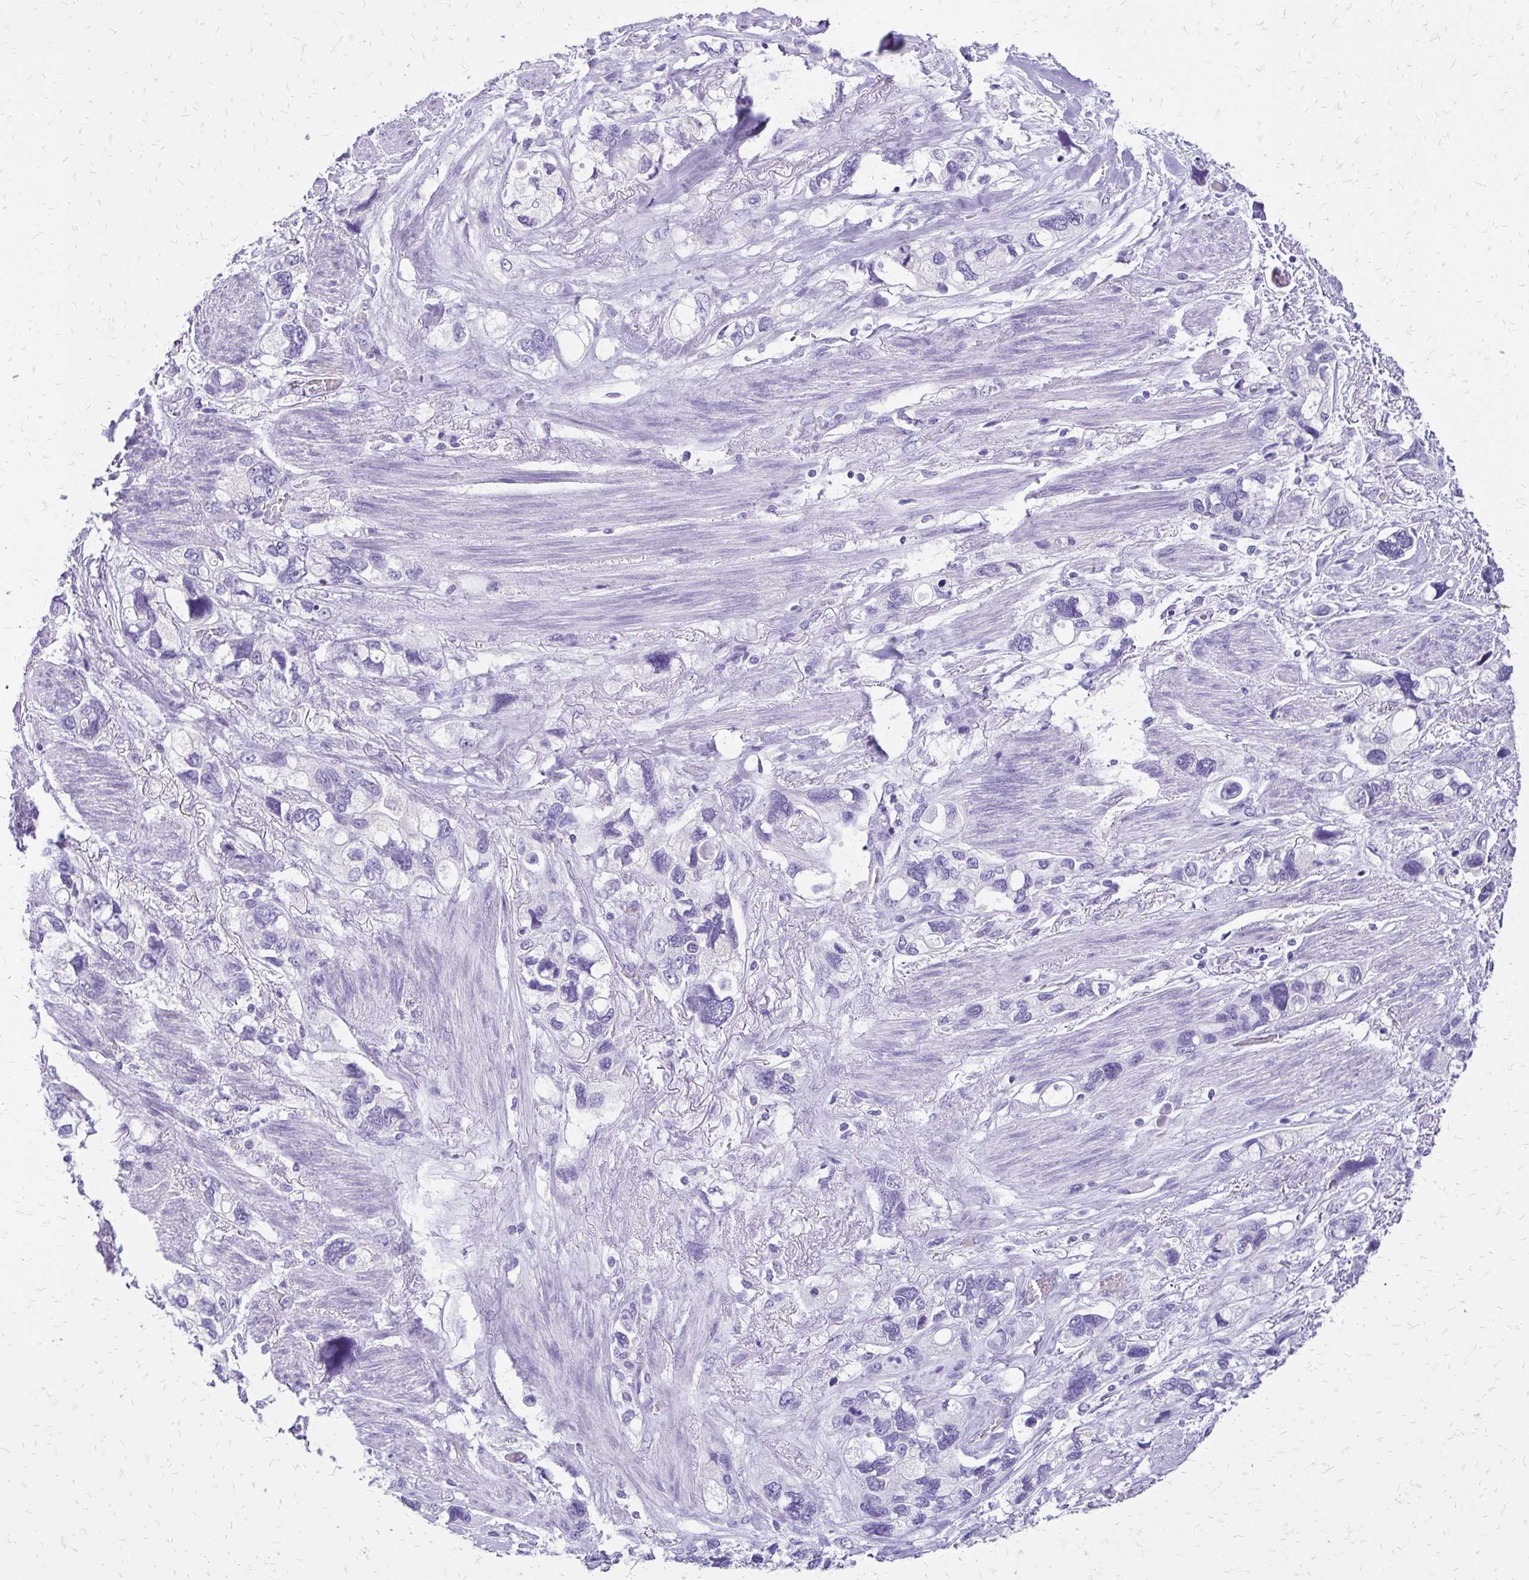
{"staining": {"intensity": "negative", "quantity": "none", "location": "none"}, "tissue": "stomach cancer", "cell_type": "Tumor cells", "image_type": "cancer", "snomed": [{"axis": "morphology", "description": "Adenocarcinoma, NOS"}, {"axis": "topography", "description": "Stomach, upper"}], "caption": "The image demonstrates no significant positivity in tumor cells of stomach cancer.", "gene": "SLC32A1", "patient": {"sex": "female", "age": 81}}